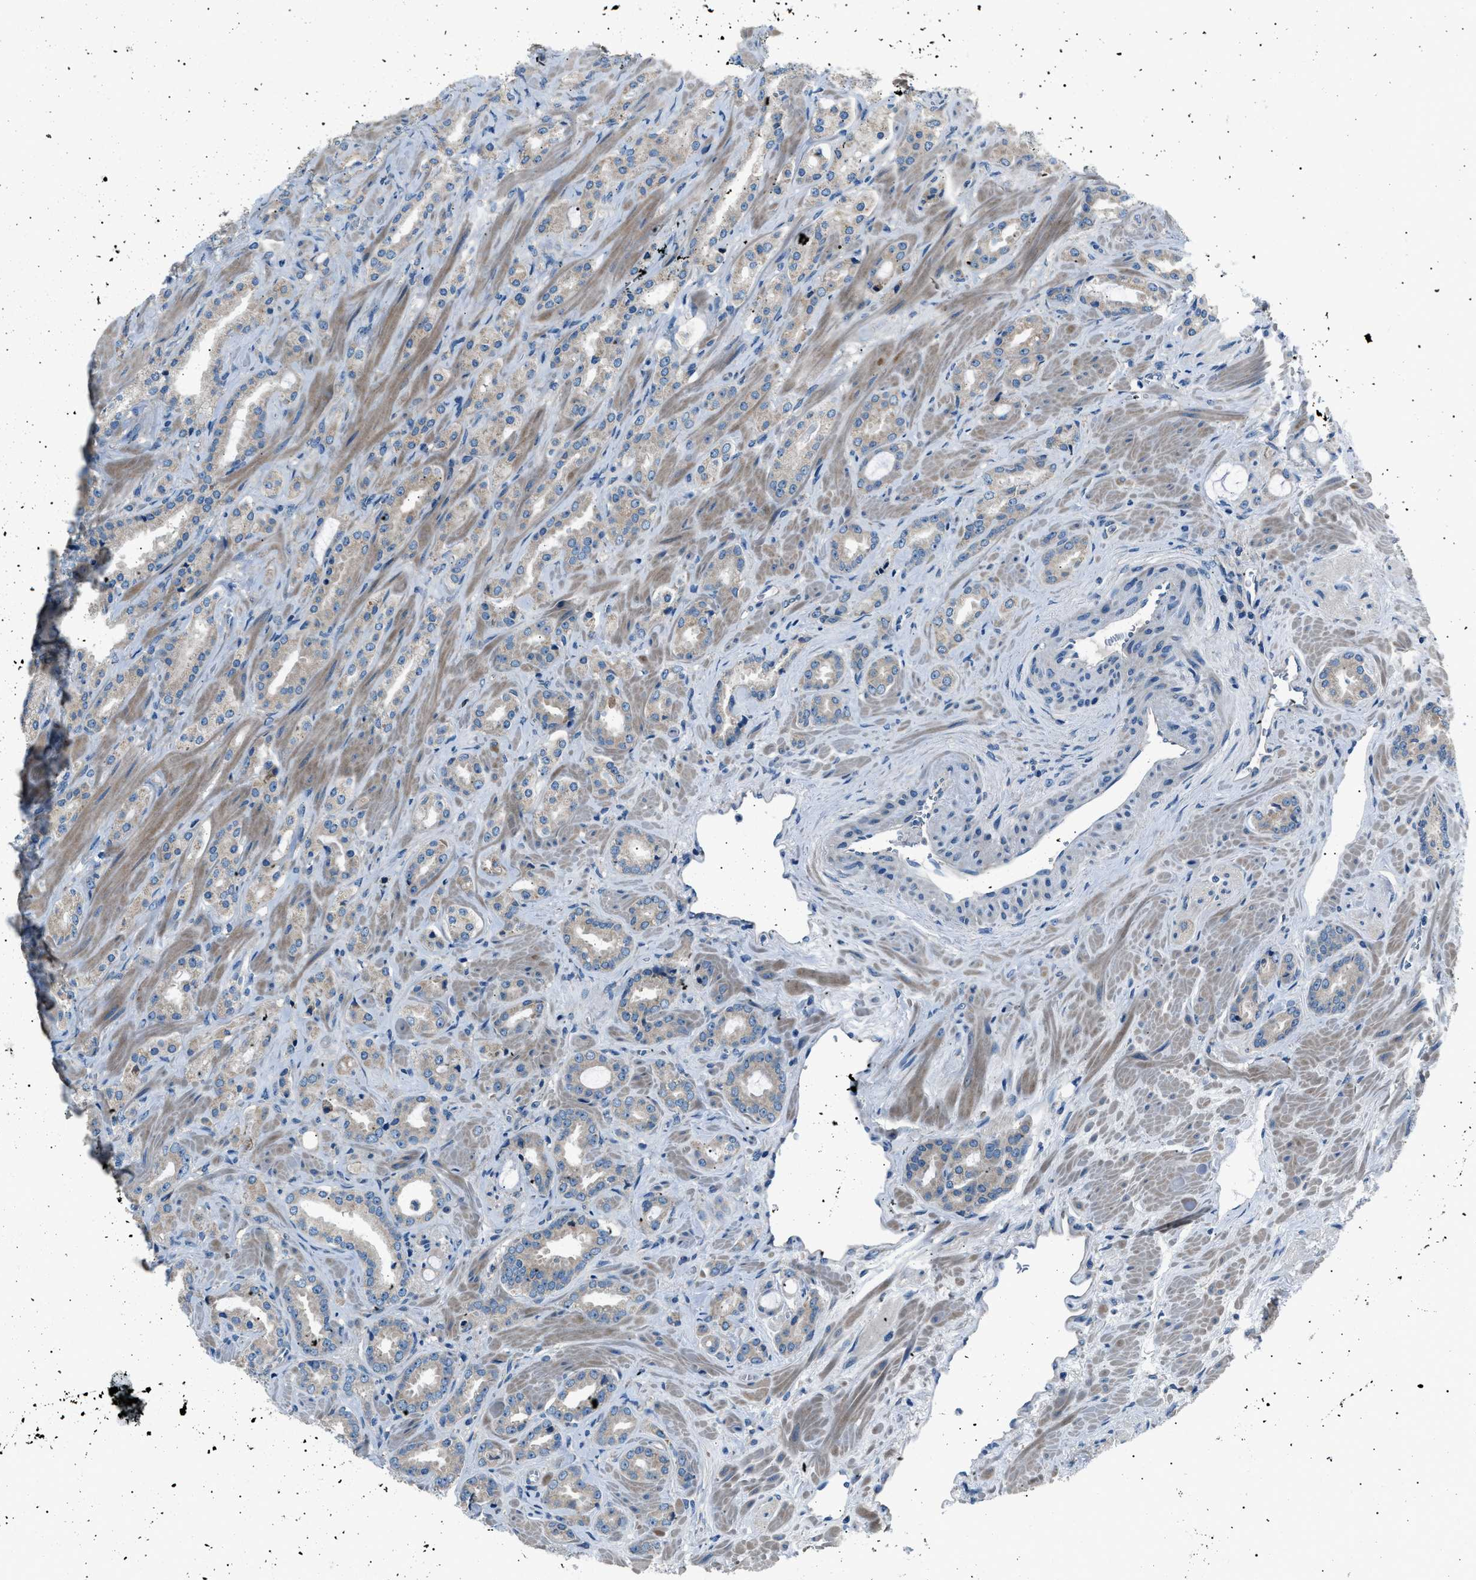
{"staining": {"intensity": "weak", "quantity": "<25%", "location": "cytoplasmic/membranous"}, "tissue": "prostate cancer", "cell_type": "Tumor cells", "image_type": "cancer", "snomed": [{"axis": "morphology", "description": "Adenocarcinoma, High grade"}, {"axis": "topography", "description": "Prostate"}], "caption": "A high-resolution histopathology image shows immunohistochemistry (IHC) staining of prostate cancer (adenocarcinoma (high-grade)), which demonstrates no significant positivity in tumor cells.", "gene": "LRRC37B", "patient": {"sex": "male", "age": 64}}